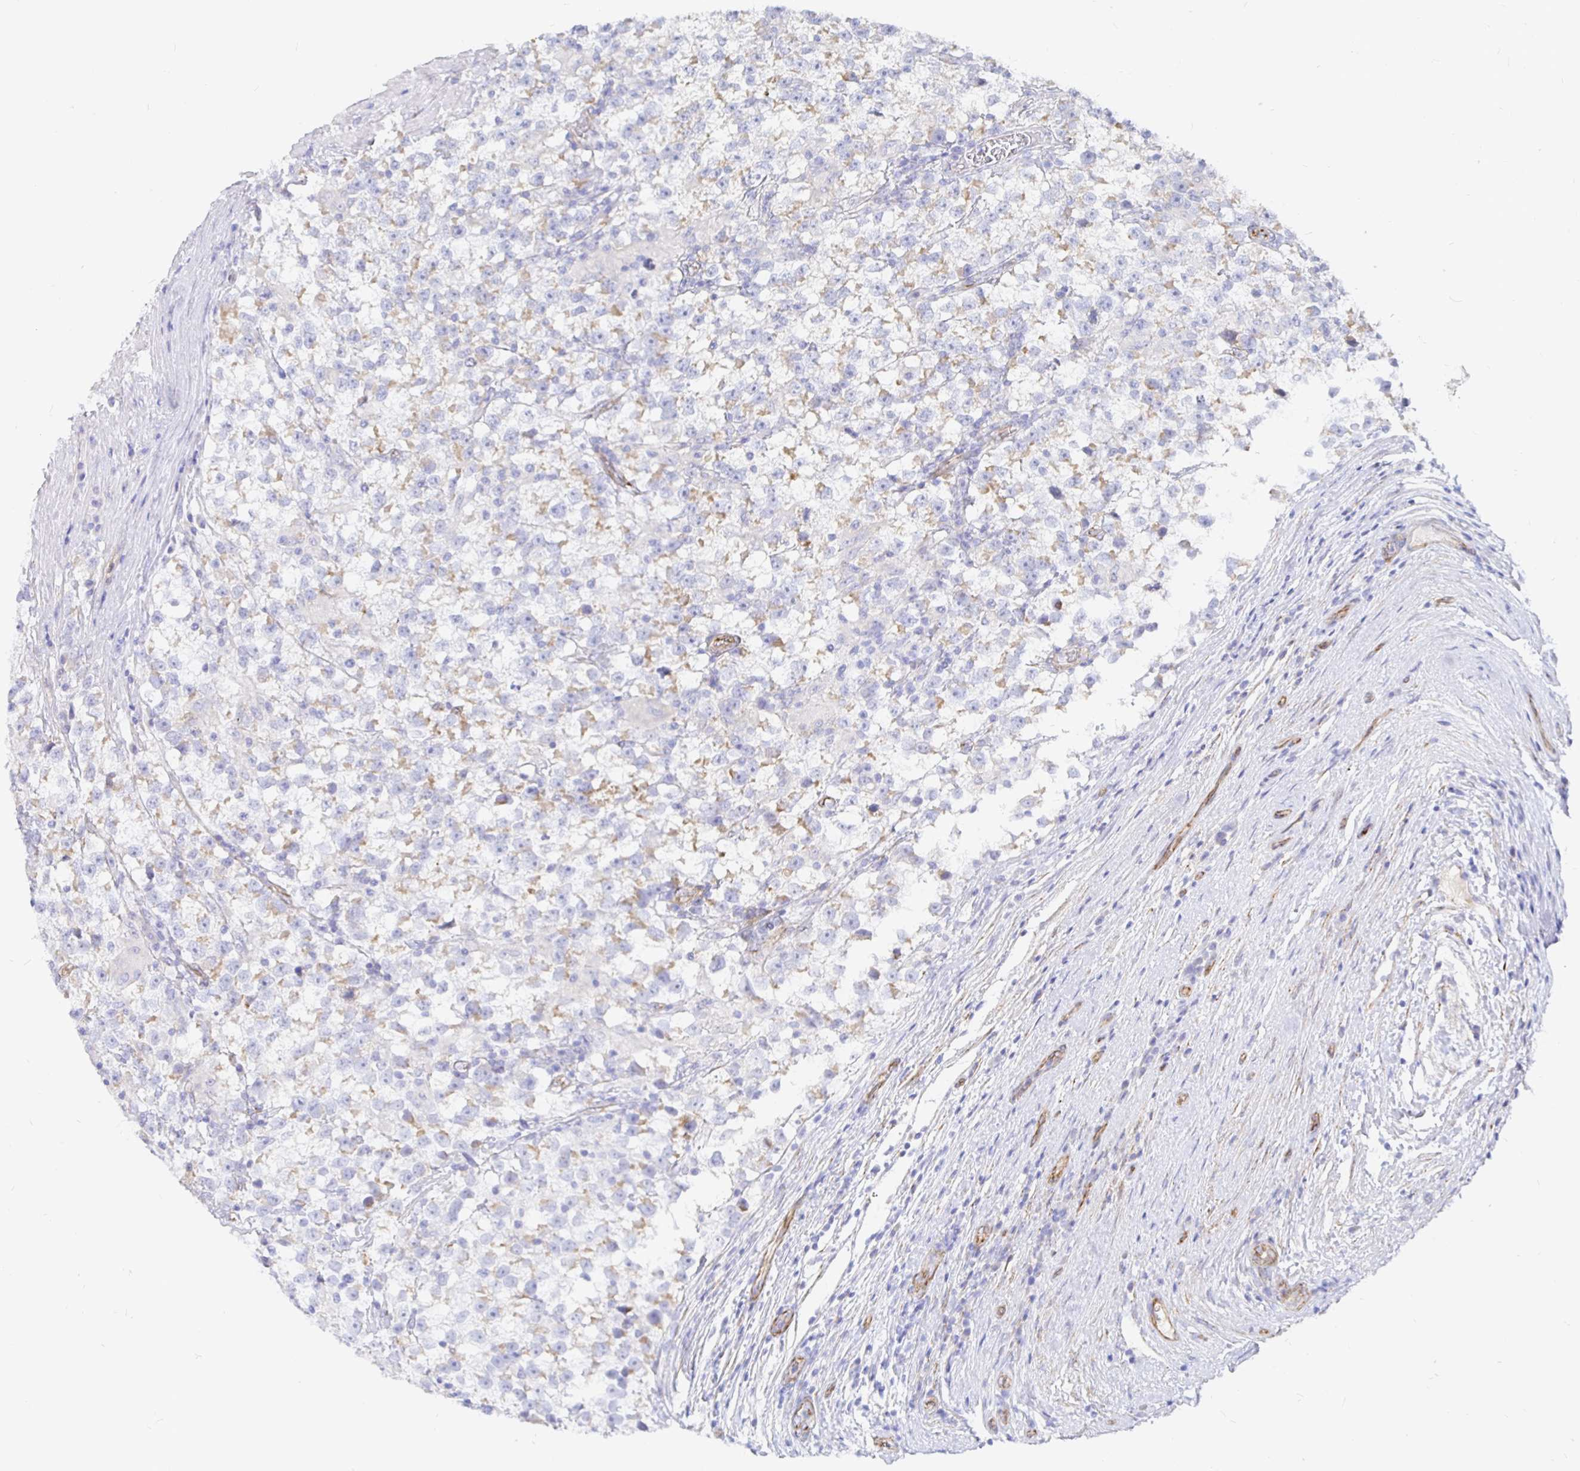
{"staining": {"intensity": "weak", "quantity": "<25%", "location": "cytoplasmic/membranous"}, "tissue": "testis cancer", "cell_type": "Tumor cells", "image_type": "cancer", "snomed": [{"axis": "morphology", "description": "Seminoma, NOS"}, {"axis": "topography", "description": "Testis"}], "caption": "Tumor cells are negative for brown protein staining in testis seminoma.", "gene": "COX16", "patient": {"sex": "male", "age": 31}}